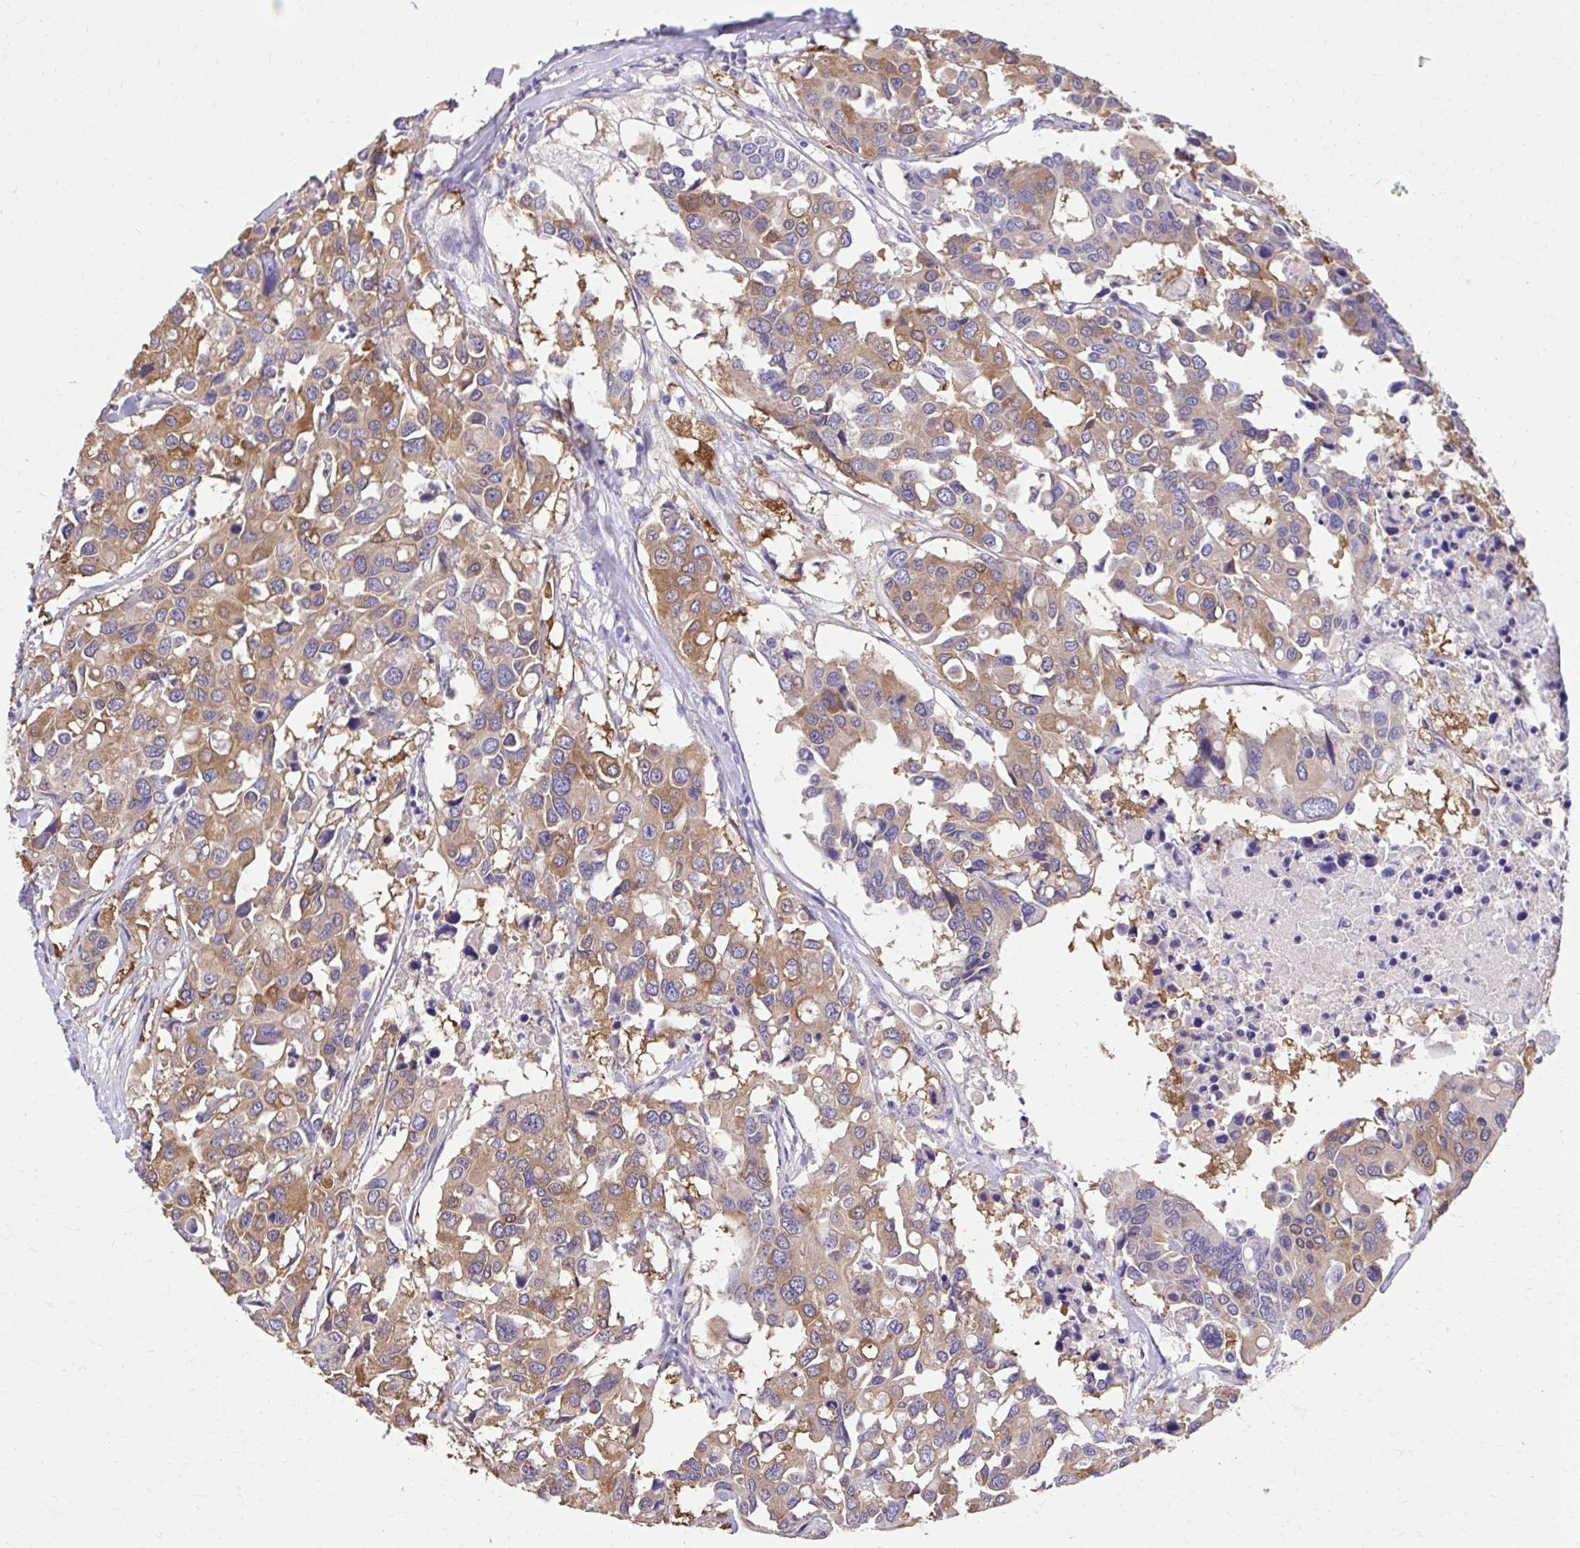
{"staining": {"intensity": "moderate", "quantity": ">75%", "location": "cytoplasmic/membranous"}, "tissue": "colorectal cancer", "cell_type": "Tumor cells", "image_type": "cancer", "snomed": [{"axis": "morphology", "description": "Adenocarcinoma, NOS"}, {"axis": "topography", "description": "Colon"}], "caption": "Tumor cells demonstrate moderate cytoplasmic/membranous staining in about >75% of cells in colorectal adenocarcinoma.", "gene": "EPB41L1", "patient": {"sex": "male", "age": 77}}